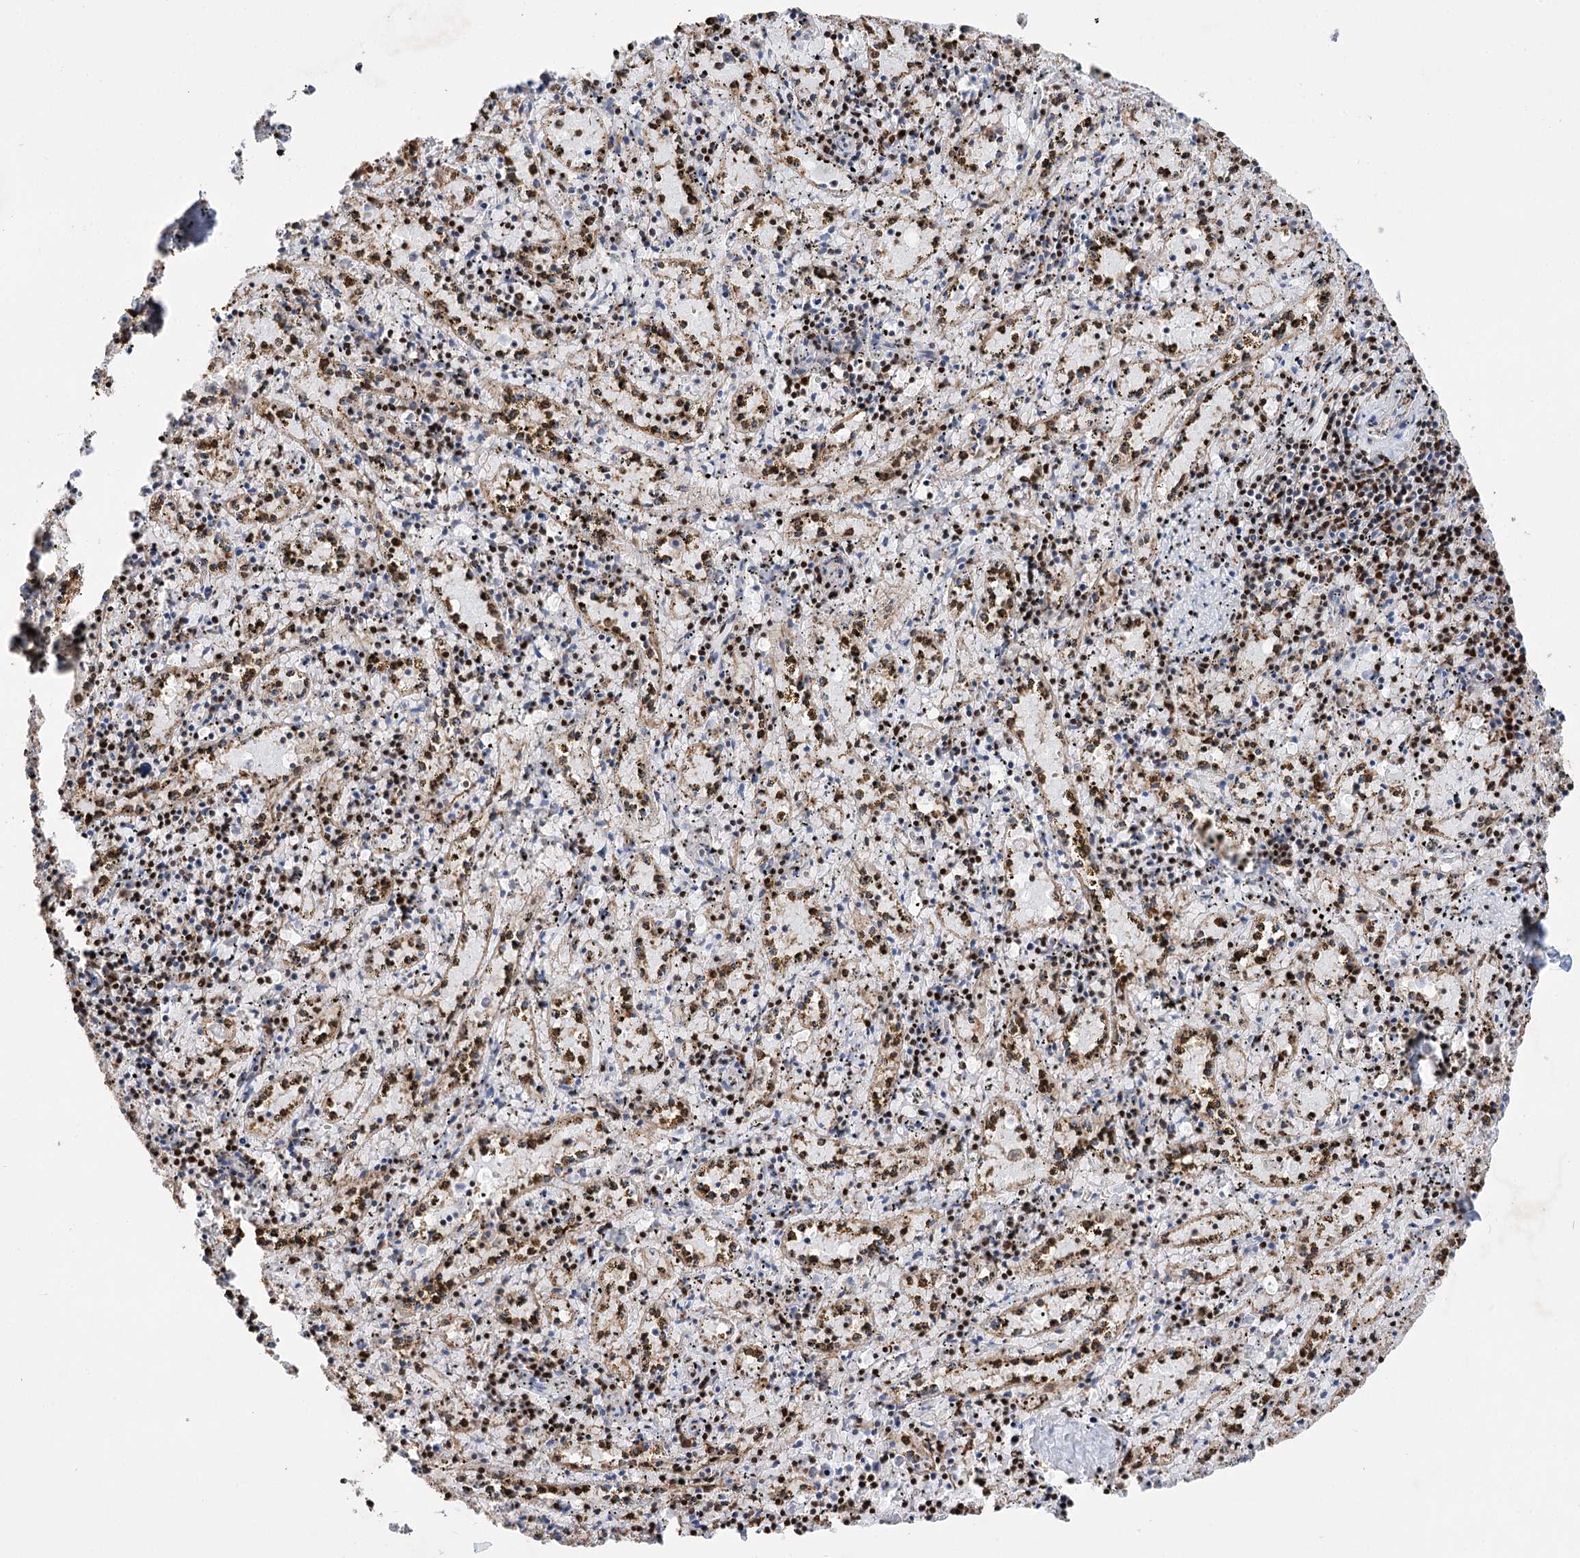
{"staining": {"intensity": "moderate", "quantity": "<25%", "location": "nuclear"}, "tissue": "spleen", "cell_type": "Cells in red pulp", "image_type": "normal", "snomed": [{"axis": "morphology", "description": "Normal tissue, NOS"}, {"axis": "topography", "description": "Spleen"}], "caption": "Protein expression analysis of unremarkable spleen exhibits moderate nuclear positivity in approximately <25% of cells in red pulp.", "gene": "NFU1", "patient": {"sex": "male", "age": 11}}